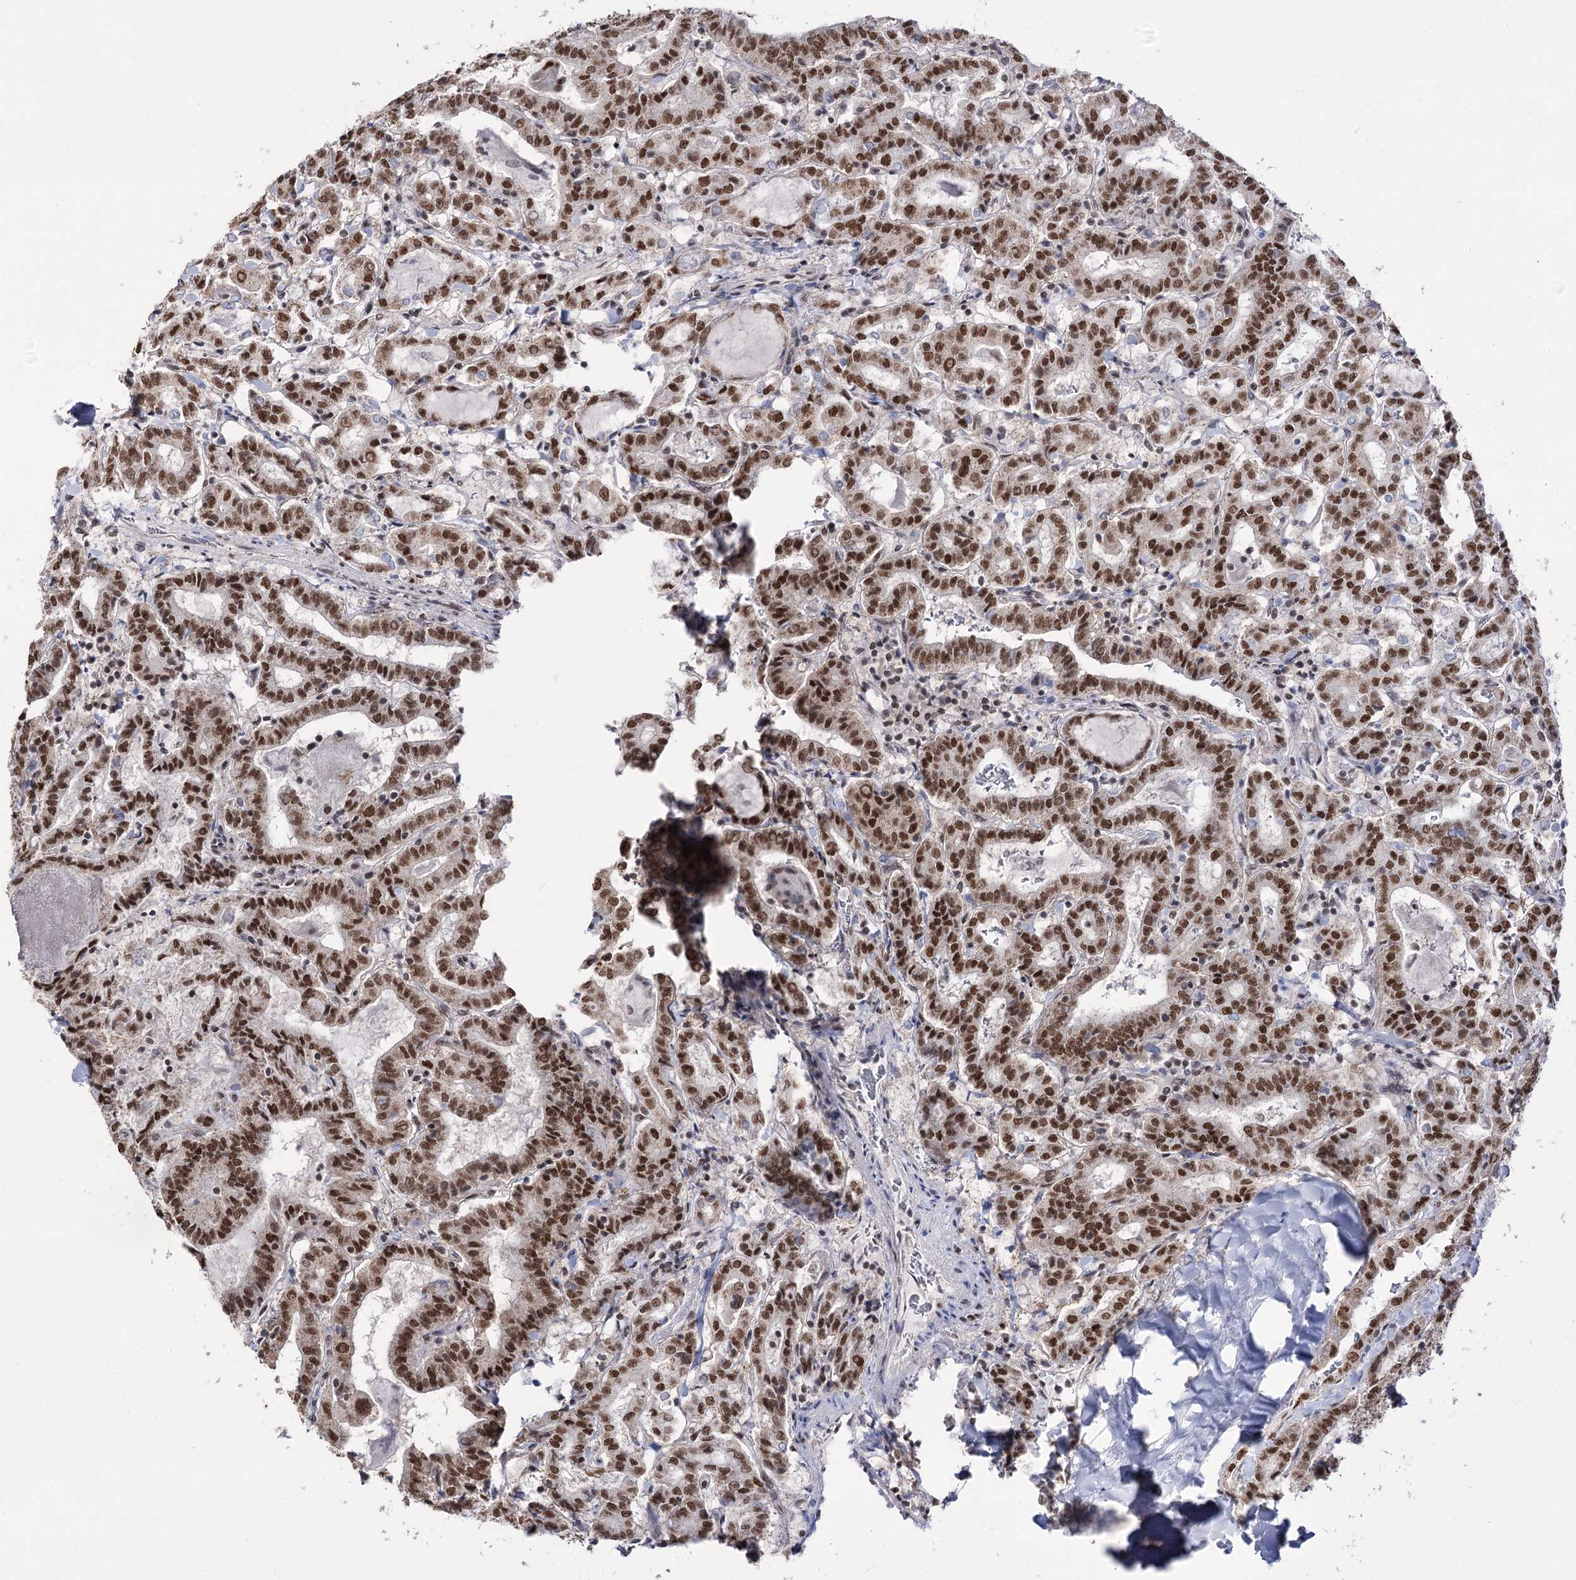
{"staining": {"intensity": "moderate", "quantity": ">75%", "location": "nuclear"}, "tissue": "thyroid cancer", "cell_type": "Tumor cells", "image_type": "cancer", "snomed": [{"axis": "morphology", "description": "Papillary adenocarcinoma, NOS"}, {"axis": "topography", "description": "Thyroid gland"}], "caption": "About >75% of tumor cells in thyroid cancer exhibit moderate nuclear protein staining as visualized by brown immunohistochemical staining.", "gene": "VGLL4", "patient": {"sex": "female", "age": 72}}